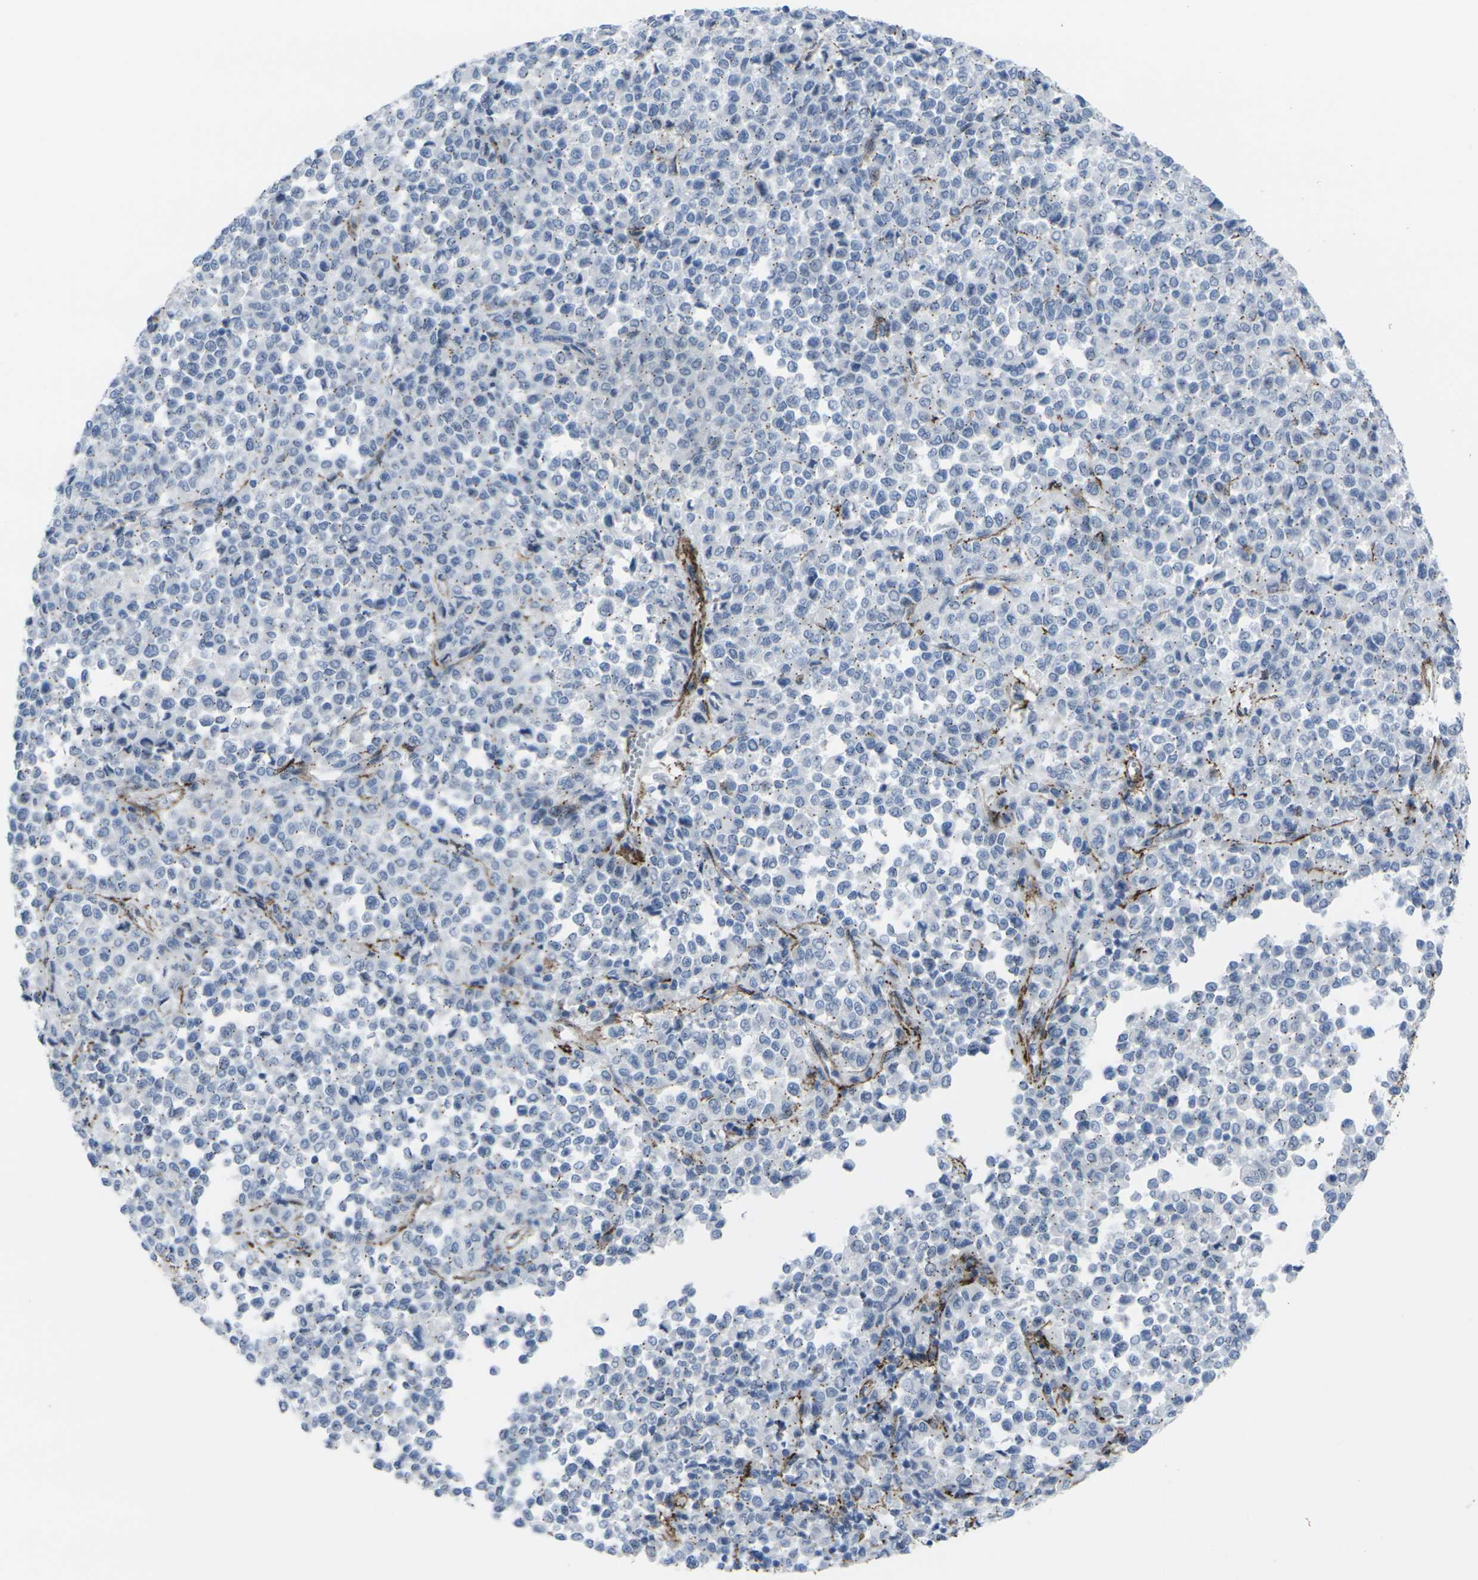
{"staining": {"intensity": "negative", "quantity": "none", "location": "none"}, "tissue": "melanoma", "cell_type": "Tumor cells", "image_type": "cancer", "snomed": [{"axis": "morphology", "description": "Malignant melanoma, Metastatic site"}, {"axis": "topography", "description": "Pancreas"}], "caption": "Protein analysis of melanoma exhibits no significant staining in tumor cells.", "gene": "CDH11", "patient": {"sex": "female", "age": 30}}